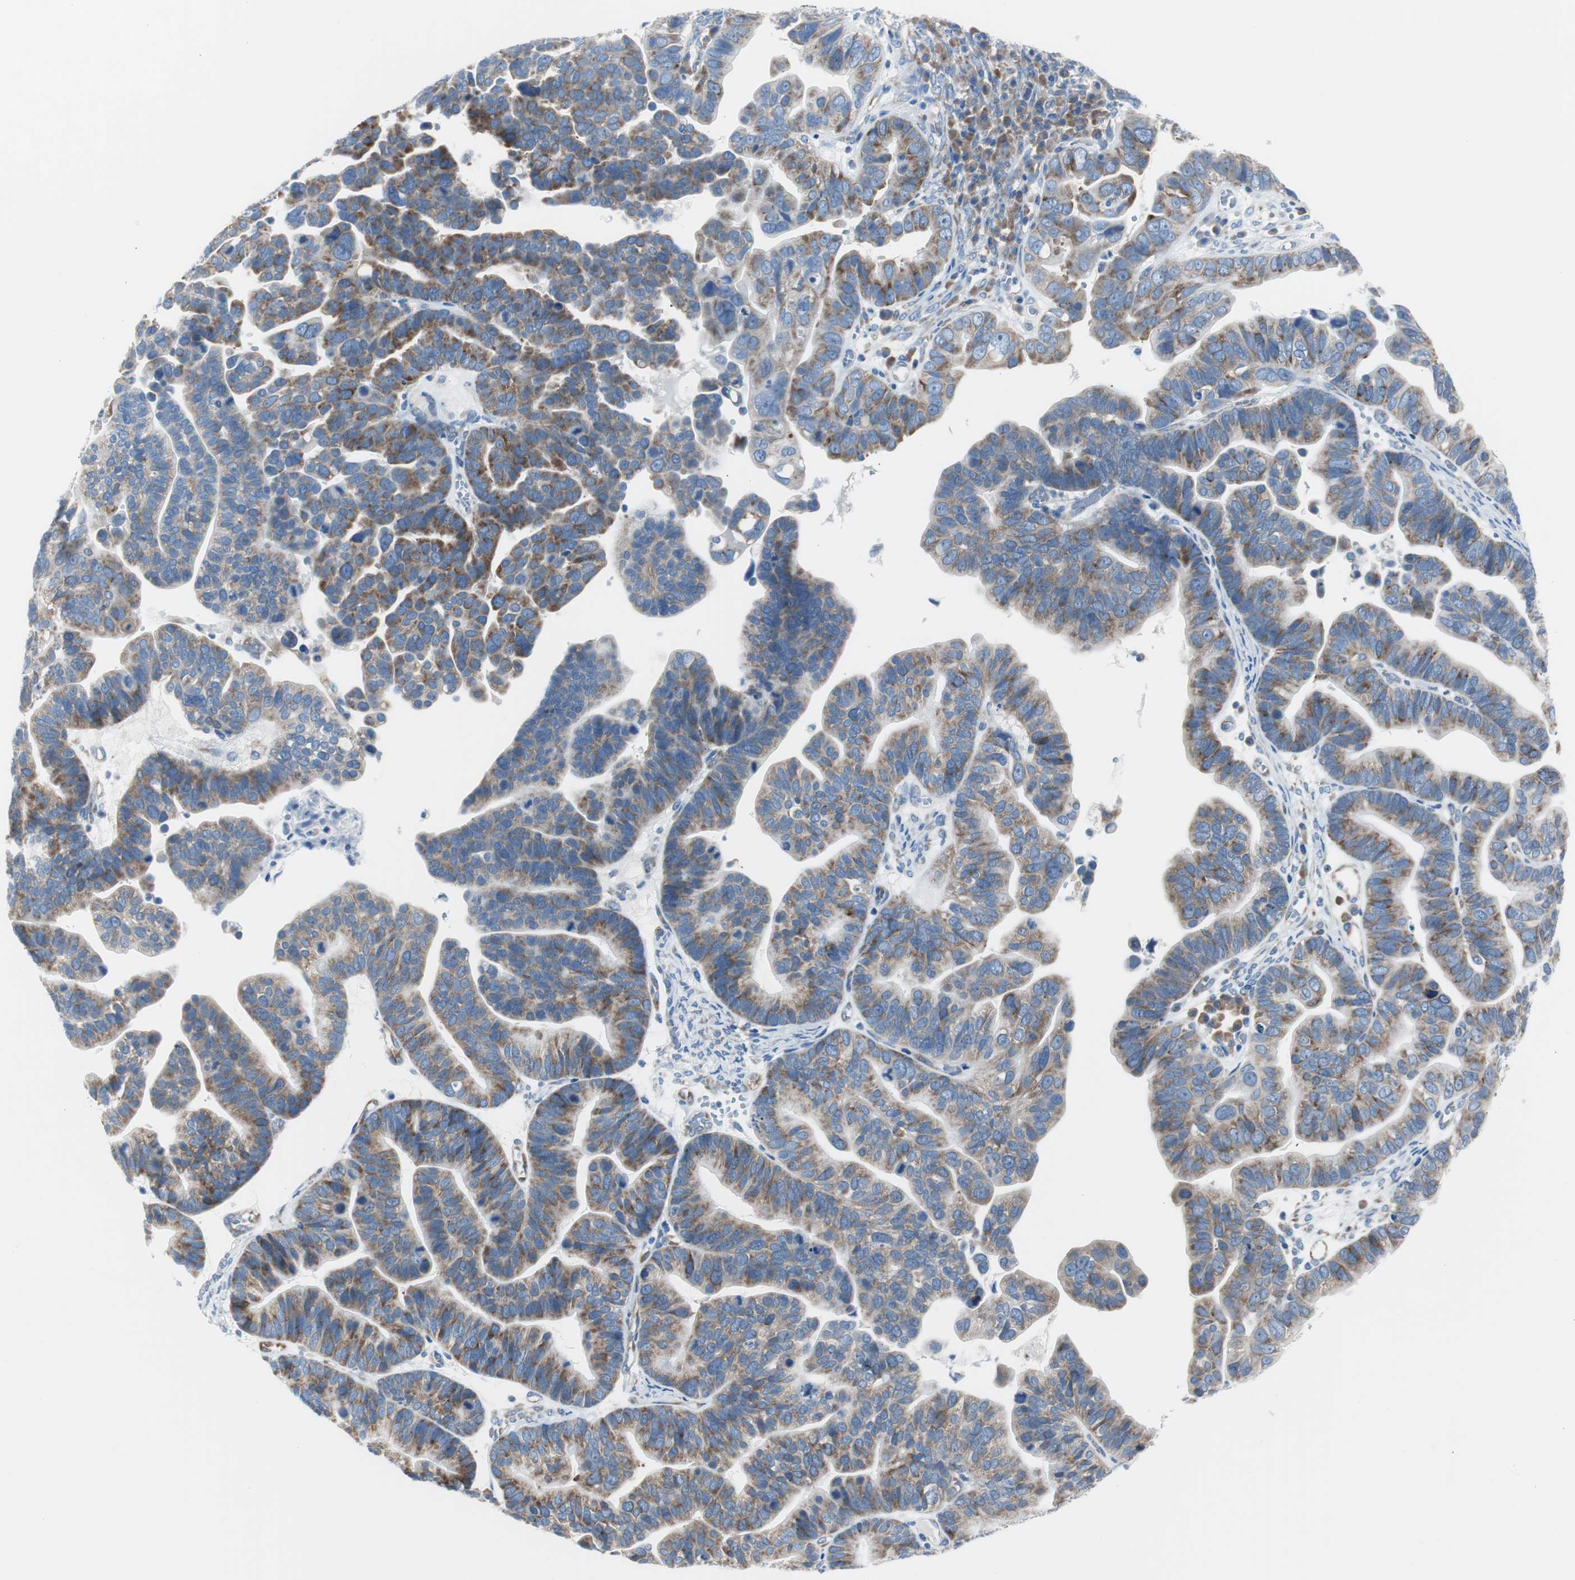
{"staining": {"intensity": "moderate", "quantity": ">75%", "location": "cytoplasmic/membranous"}, "tissue": "ovarian cancer", "cell_type": "Tumor cells", "image_type": "cancer", "snomed": [{"axis": "morphology", "description": "Cystadenocarcinoma, serous, NOS"}, {"axis": "topography", "description": "Ovary"}], "caption": "Ovarian cancer (serous cystadenocarcinoma) tissue shows moderate cytoplasmic/membranous positivity in approximately >75% of tumor cells", "gene": "RPS12", "patient": {"sex": "female", "age": 56}}